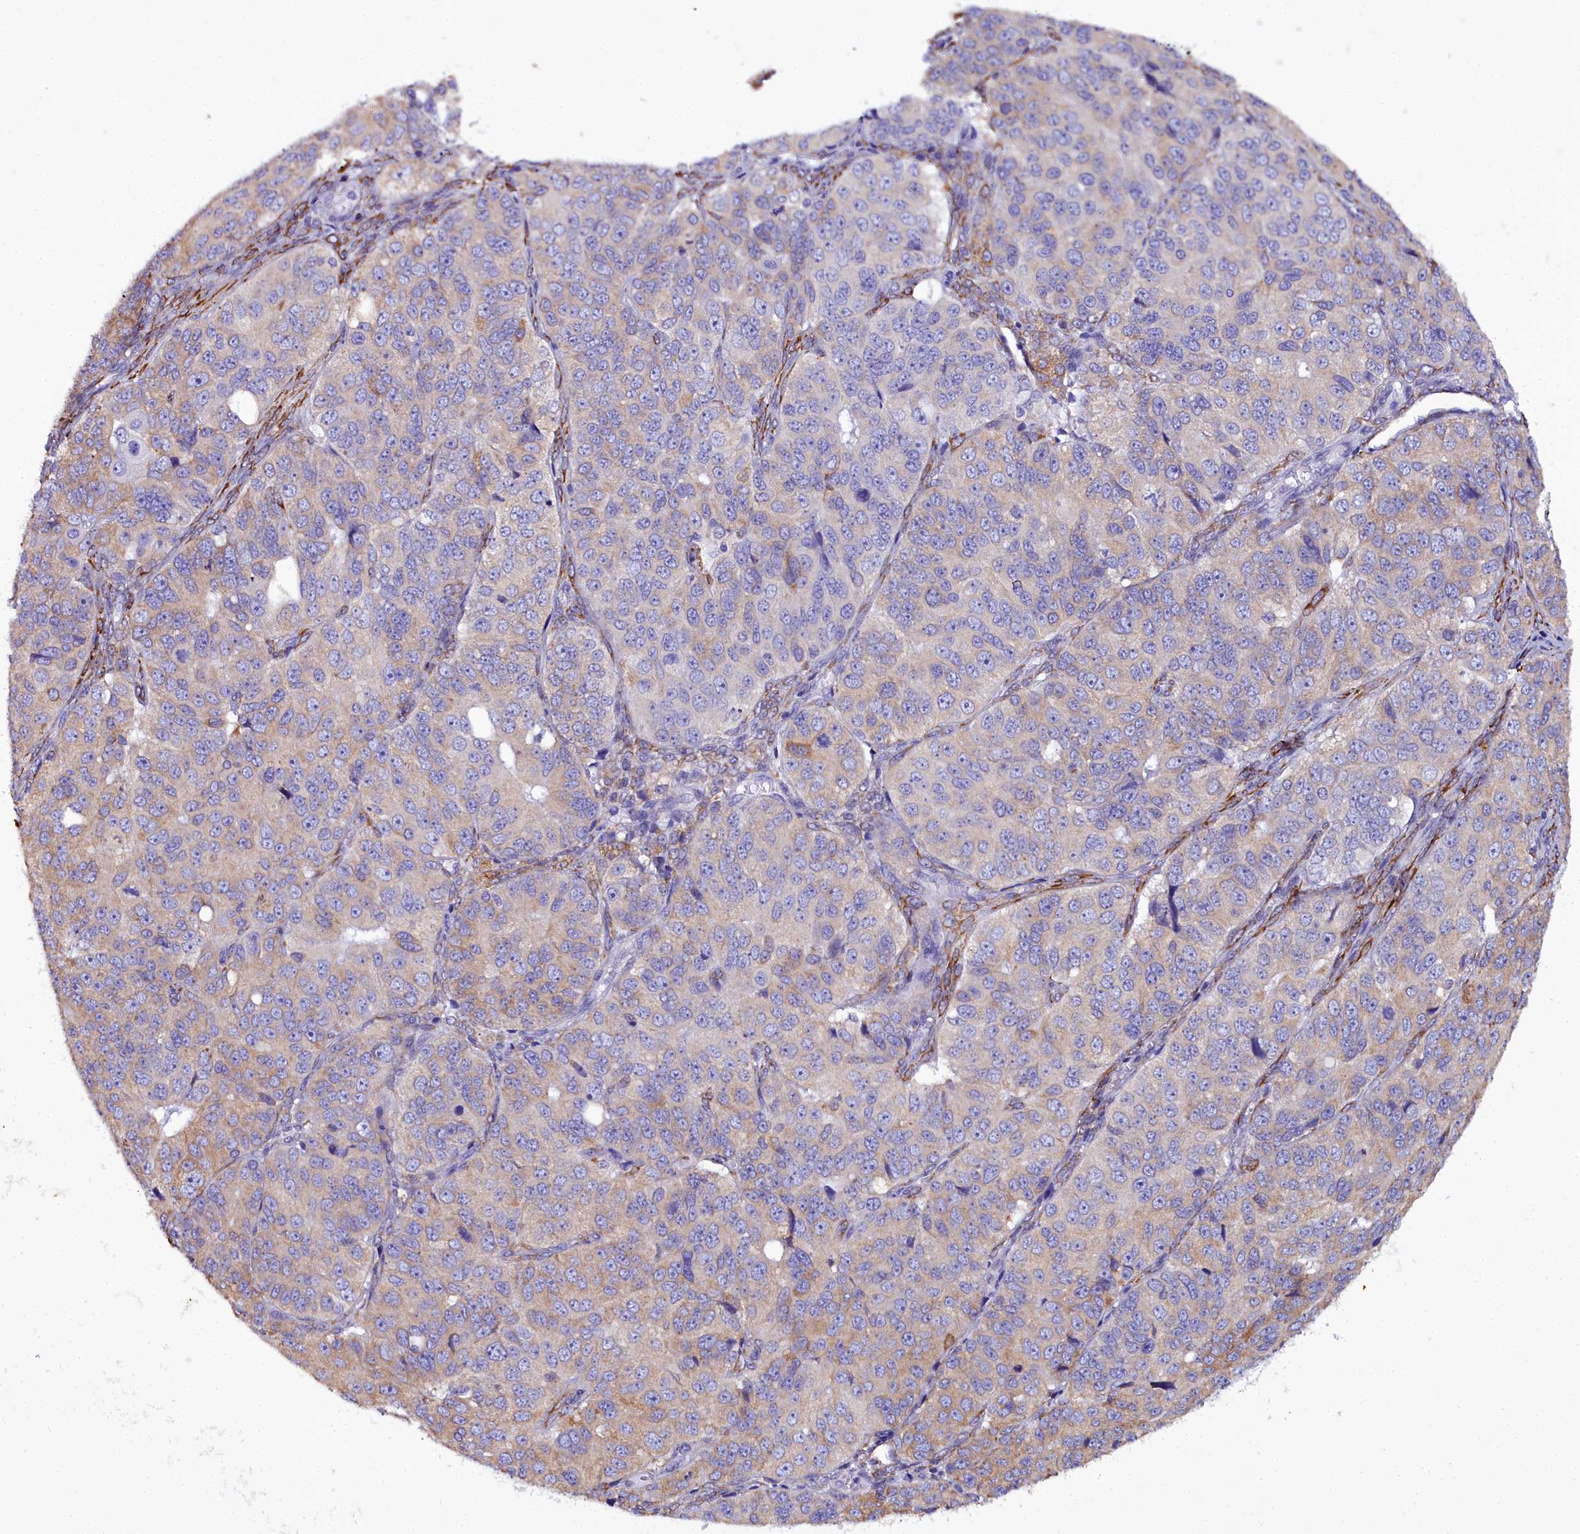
{"staining": {"intensity": "weak", "quantity": "25%-75%", "location": "cytoplasmic/membranous"}, "tissue": "ovarian cancer", "cell_type": "Tumor cells", "image_type": "cancer", "snomed": [{"axis": "morphology", "description": "Carcinoma, endometroid"}, {"axis": "topography", "description": "Ovary"}], "caption": "This image displays immunohistochemistry (IHC) staining of human ovarian cancer, with low weak cytoplasmic/membranous positivity in about 25%-75% of tumor cells.", "gene": "TXNDC5", "patient": {"sex": "female", "age": 51}}